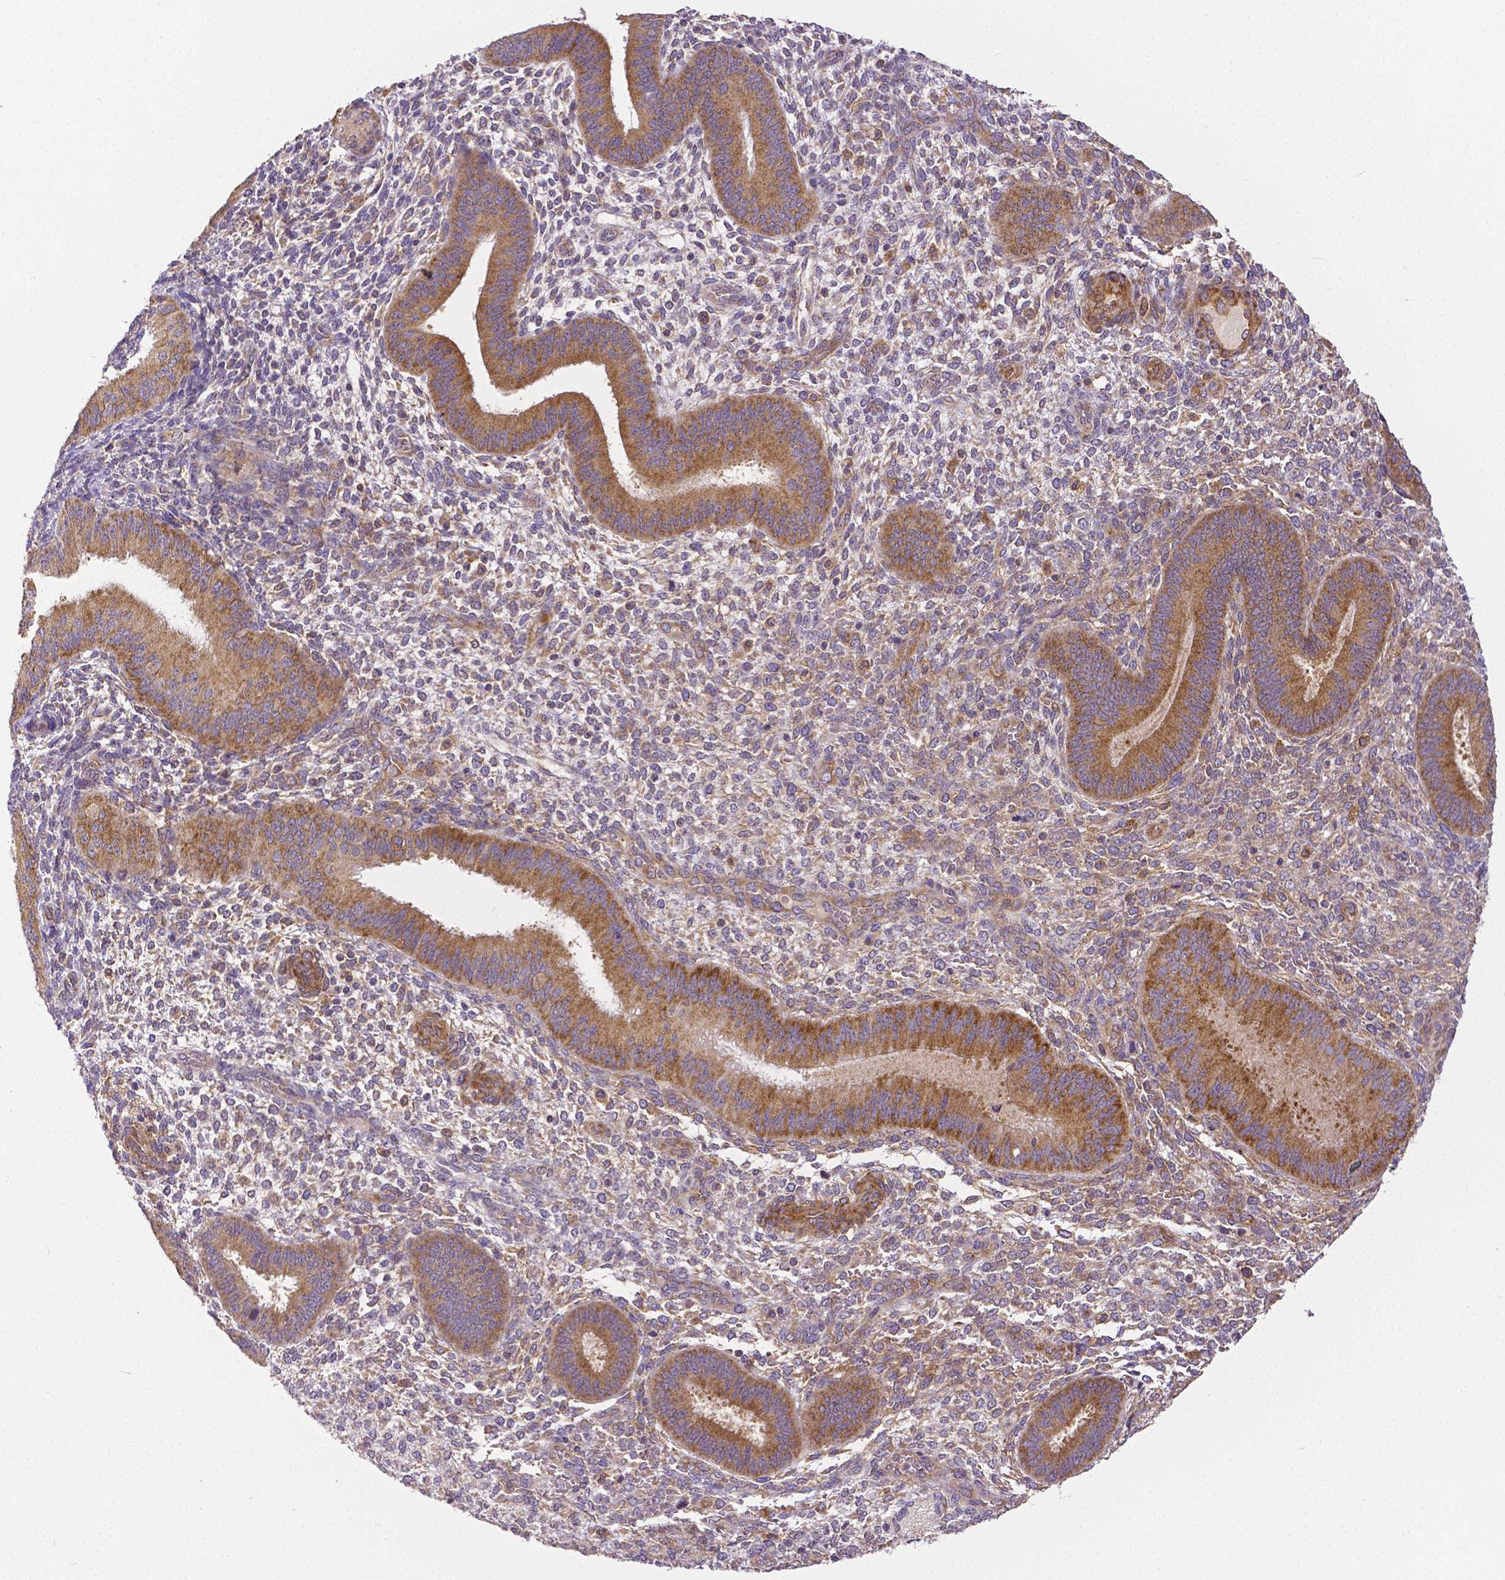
{"staining": {"intensity": "weak", "quantity": "<25%", "location": "cytoplasmic/membranous"}, "tissue": "endometrium", "cell_type": "Cells in endometrial stroma", "image_type": "normal", "snomed": [{"axis": "morphology", "description": "Normal tissue, NOS"}, {"axis": "topography", "description": "Endometrium"}], "caption": "A high-resolution histopathology image shows immunohistochemistry staining of unremarkable endometrium, which demonstrates no significant positivity in cells in endometrial stroma.", "gene": "DICER1", "patient": {"sex": "female", "age": 39}}